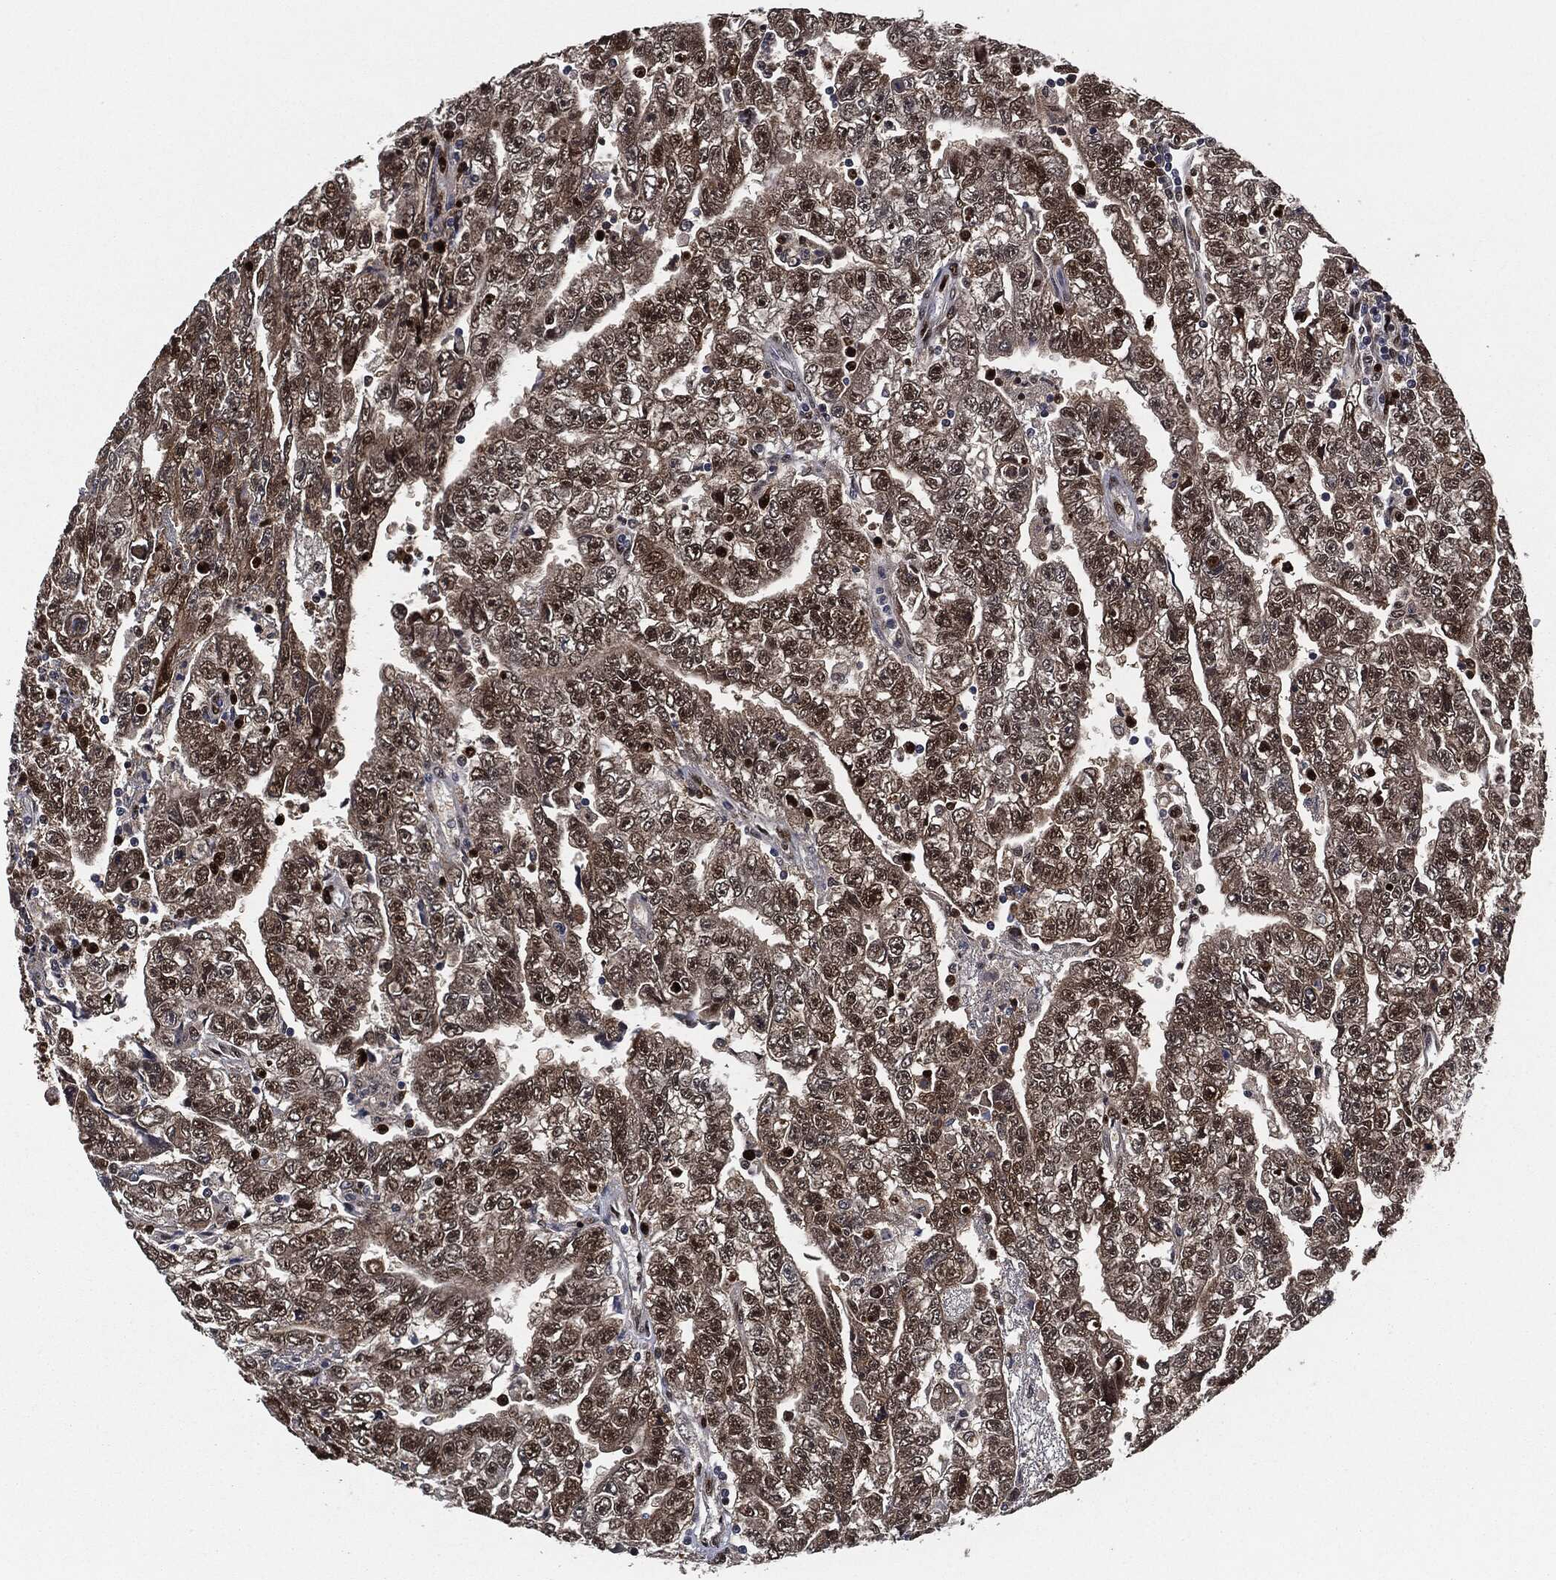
{"staining": {"intensity": "strong", "quantity": "25%-75%", "location": "nuclear"}, "tissue": "testis cancer", "cell_type": "Tumor cells", "image_type": "cancer", "snomed": [{"axis": "morphology", "description": "Carcinoma, Embryonal, NOS"}, {"axis": "topography", "description": "Testis"}], "caption": "The histopathology image demonstrates a brown stain indicating the presence of a protein in the nuclear of tumor cells in testis cancer (embryonal carcinoma).", "gene": "PCNA", "patient": {"sex": "male", "age": 25}}